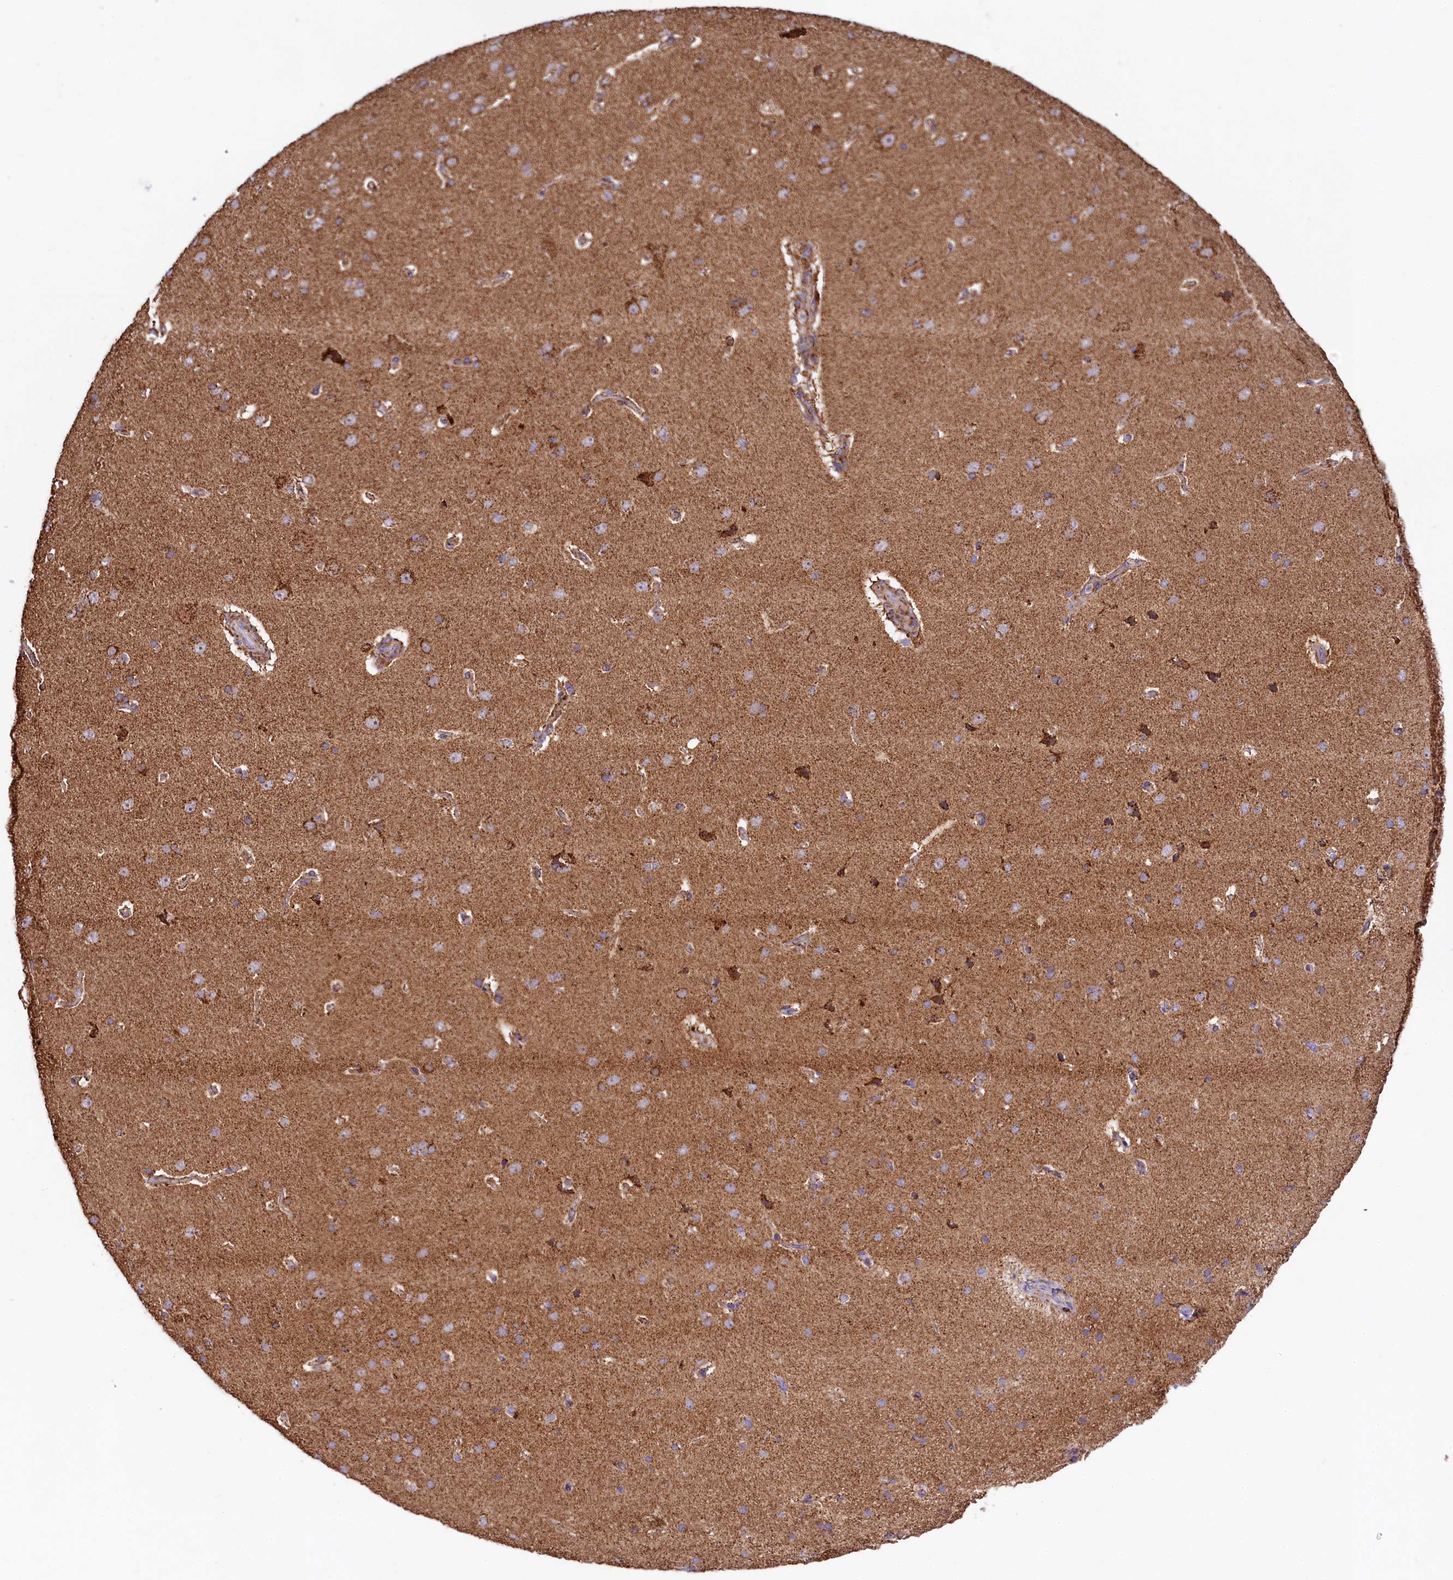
{"staining": {"intensity": "weak", "quantity": ">75%", "location": "cytoplasmic/membranous"}, "tissue": "cerebral cortex", "cell_type": "Endothelial cells", "image_type": "normal", "snomed": [{"axis": "morphology", "description": "Normal tissue, NOS"}, {"axis": "topography", "description": "Cerebral cortex"}], "caption": "IHC histopathology image of normal cerebral cortex: cerebral cortex stained using immunohistochemistry (IHC) exhibits low levels of weak protein expression localized specifically in the cytoplasmic/membranous of endothelial cells, appearing as a cytoplasmic/membranous brown color.", "gene": "CLYBL", "patient": {"sex": "male", "age": 62}}